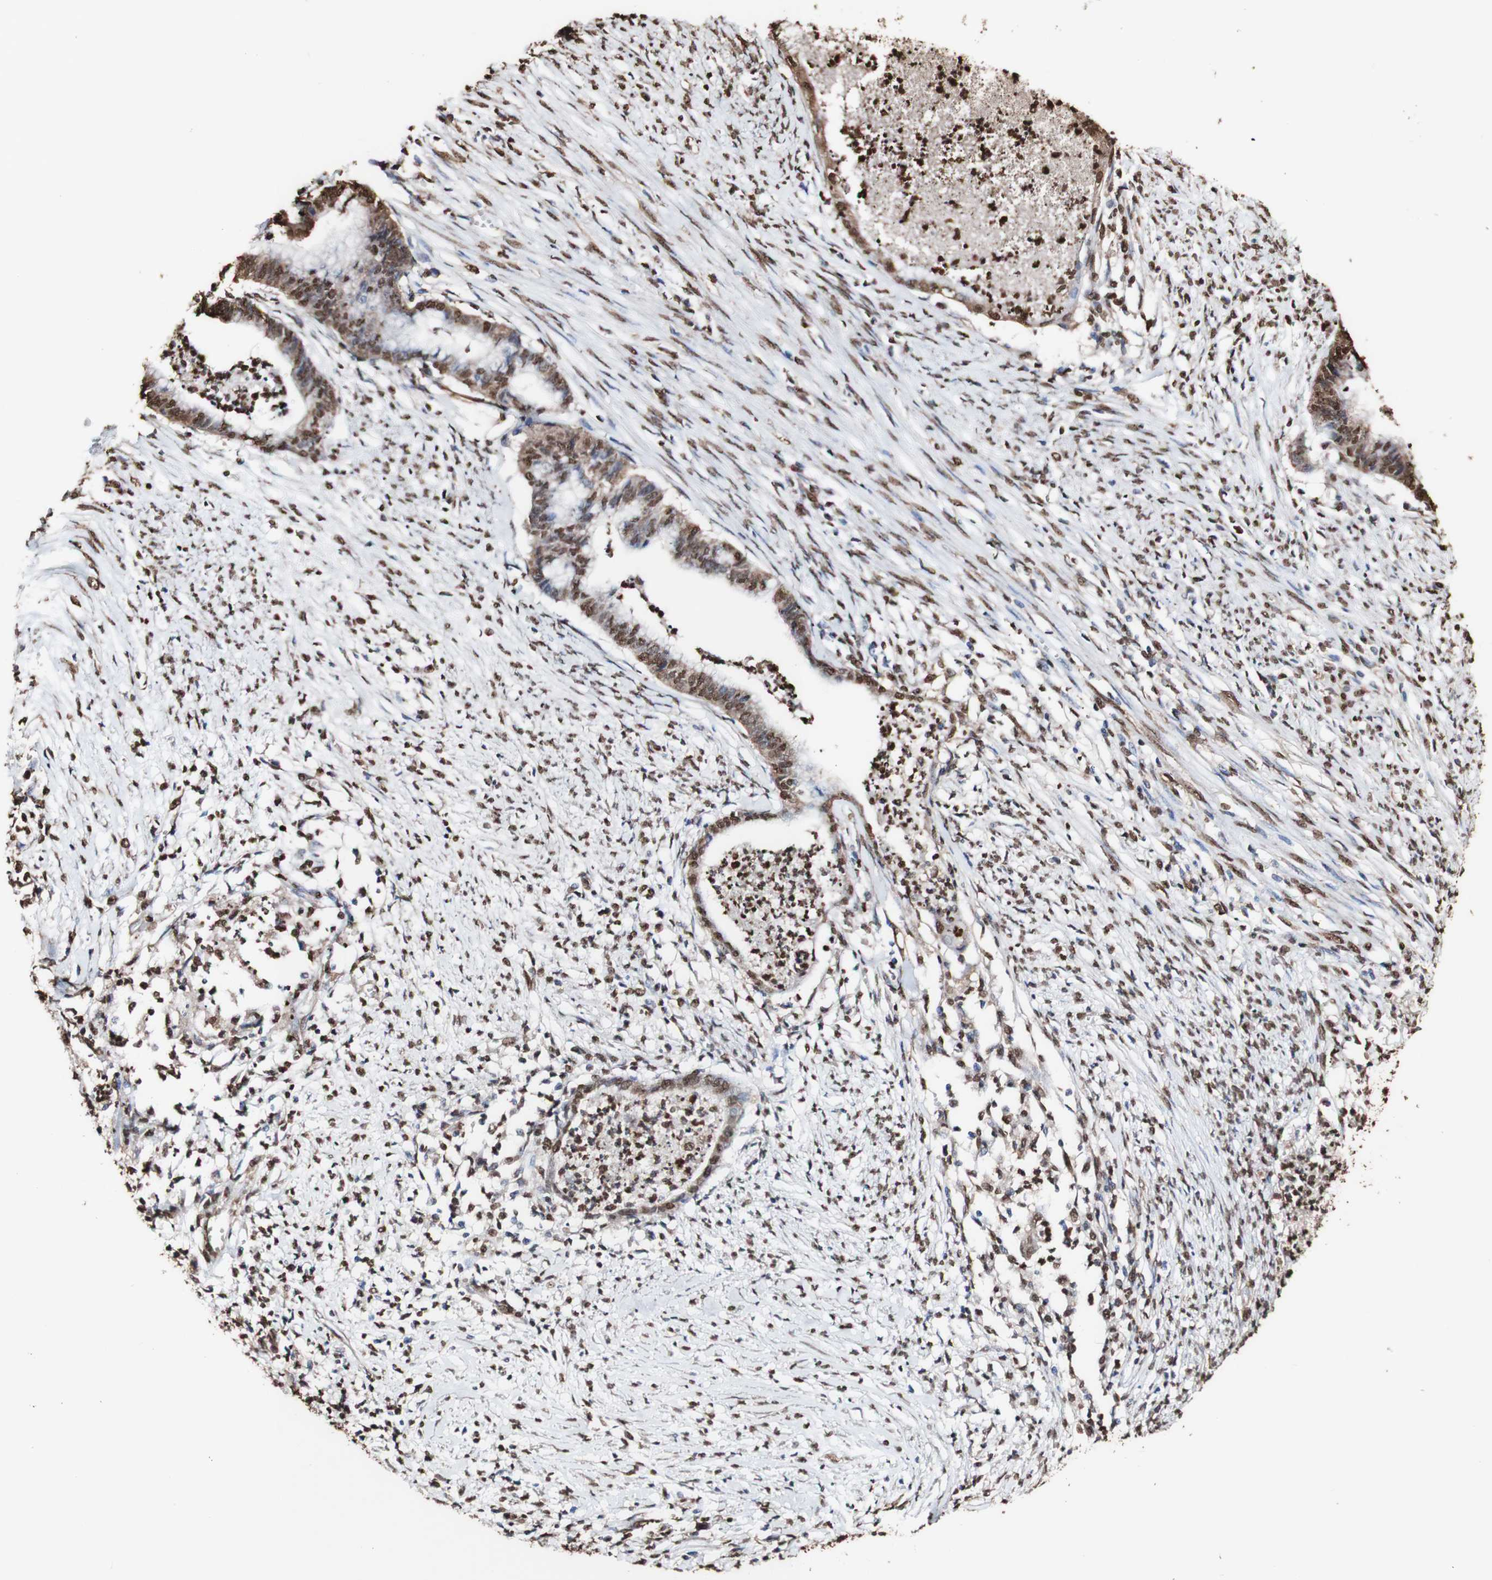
{"staining": {"intensity": "strong", "quantity": ">75%", "location": "cytoplasmic/membranous,nuclear"}, "tissue": "endometrial cancer", "cell_type": "Tumor cells", "image_type": "cancer", "snomed": [{"axis": "morphology", "description": "Necrosis, NOS"}, {"axis": "morphology", "description": "Adenocarcinoma, NOS"}, {"axis": "topography", "description": "Endometrium"}], "caption": "Strong cytoplasmic/membranous and nuclear protein expression is appreciated in about >75% of tumor cells in endometrial adenocarcinoma.", "gene": "PIDD1", "patient": {"sex": "female", "age": 79}}